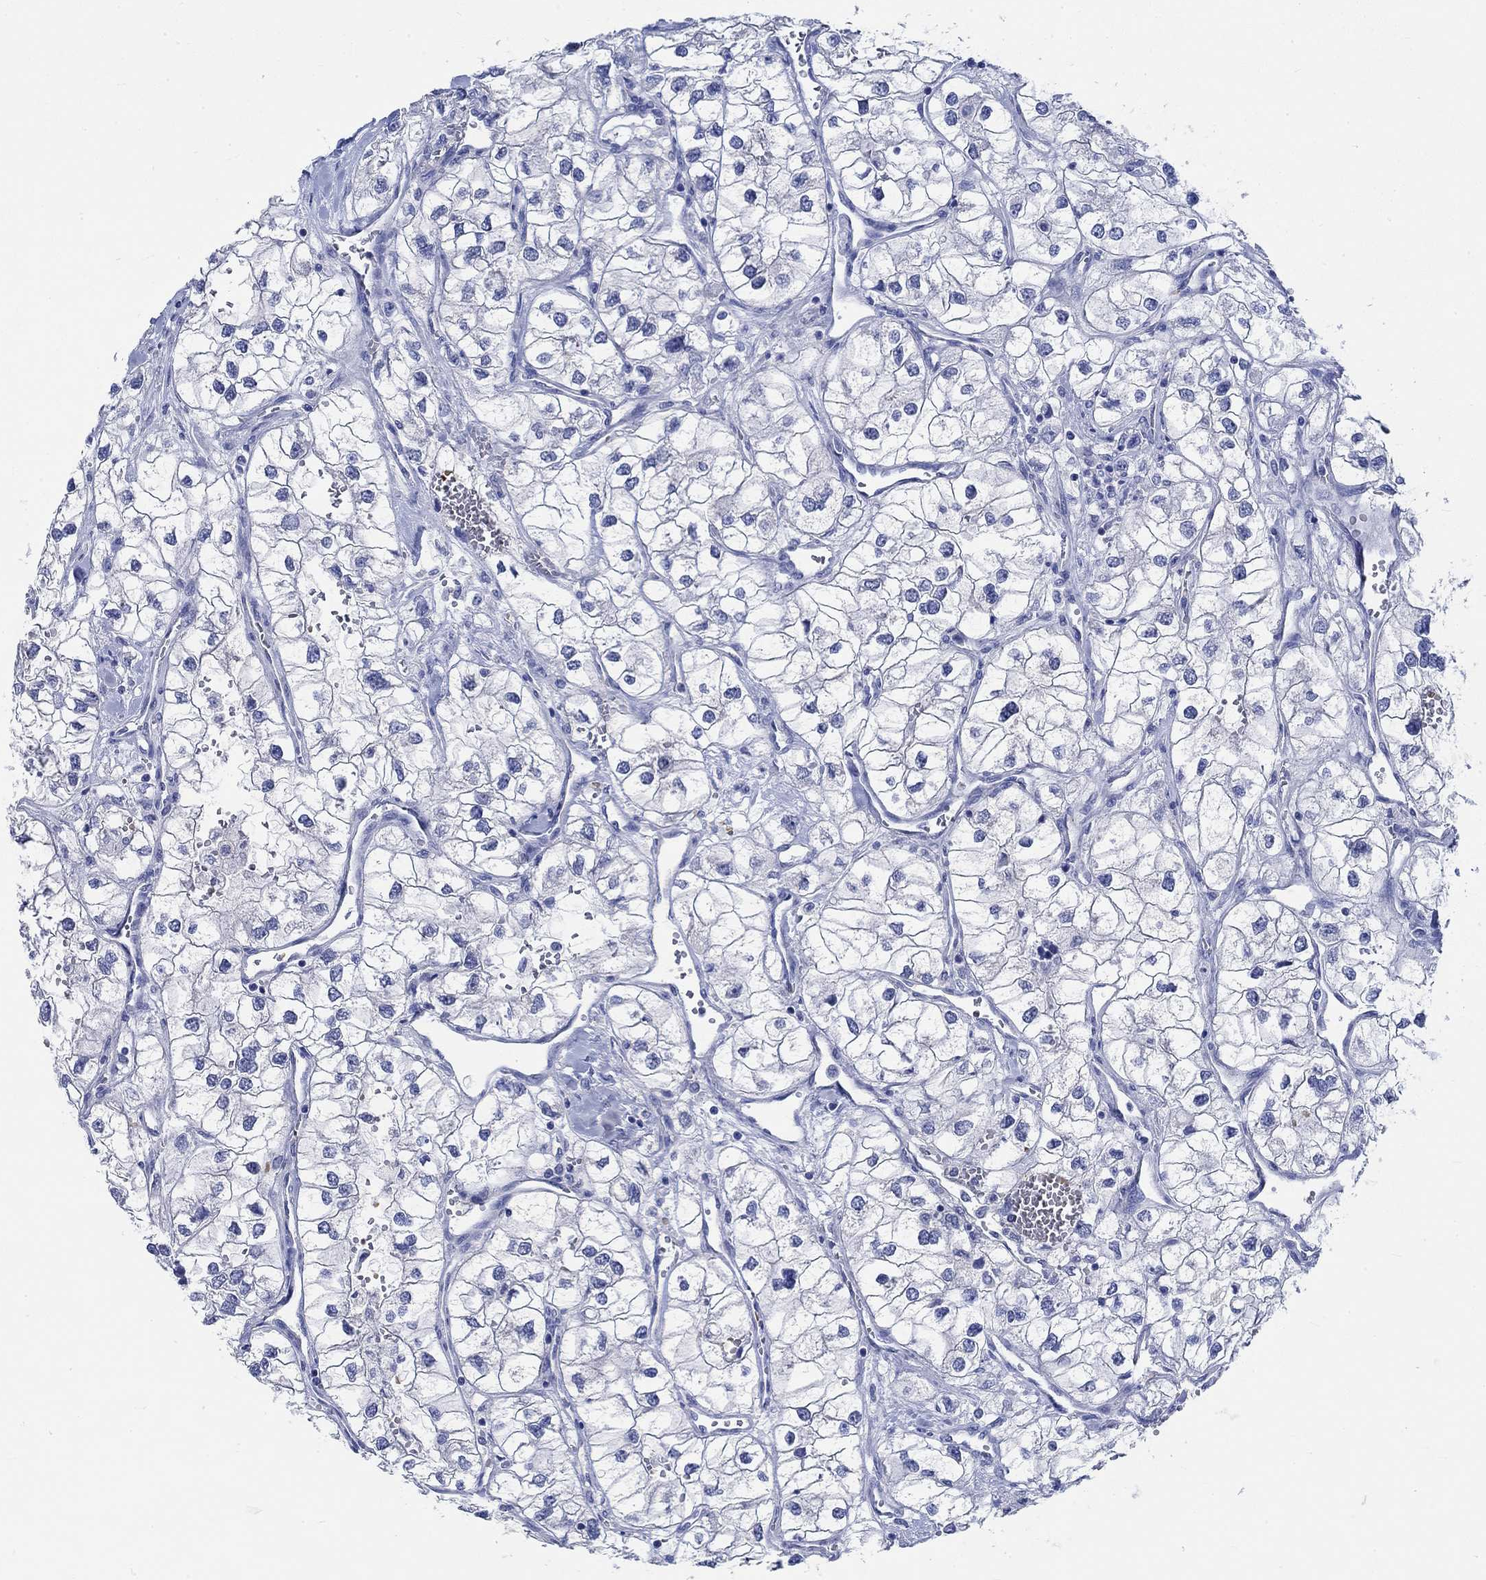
{"staining": {"intensity": "negative", "quantity": "none", "location": "none"}, "tissue": "renal cancer", "cell_type": "Tumor cells", "image_type": "cancer", "snomed": [{"axis": "morphology", "description": "Adenocarcinoma, NOS"}, {"axis": "topography", "description": "Kidney"}], "caption": "Immunohistochemistry of renal adenocarcinoma shows no positivity in tumor cells.", "gene": "KCNA1", "patient": {"sex": "male", "age": 59}}